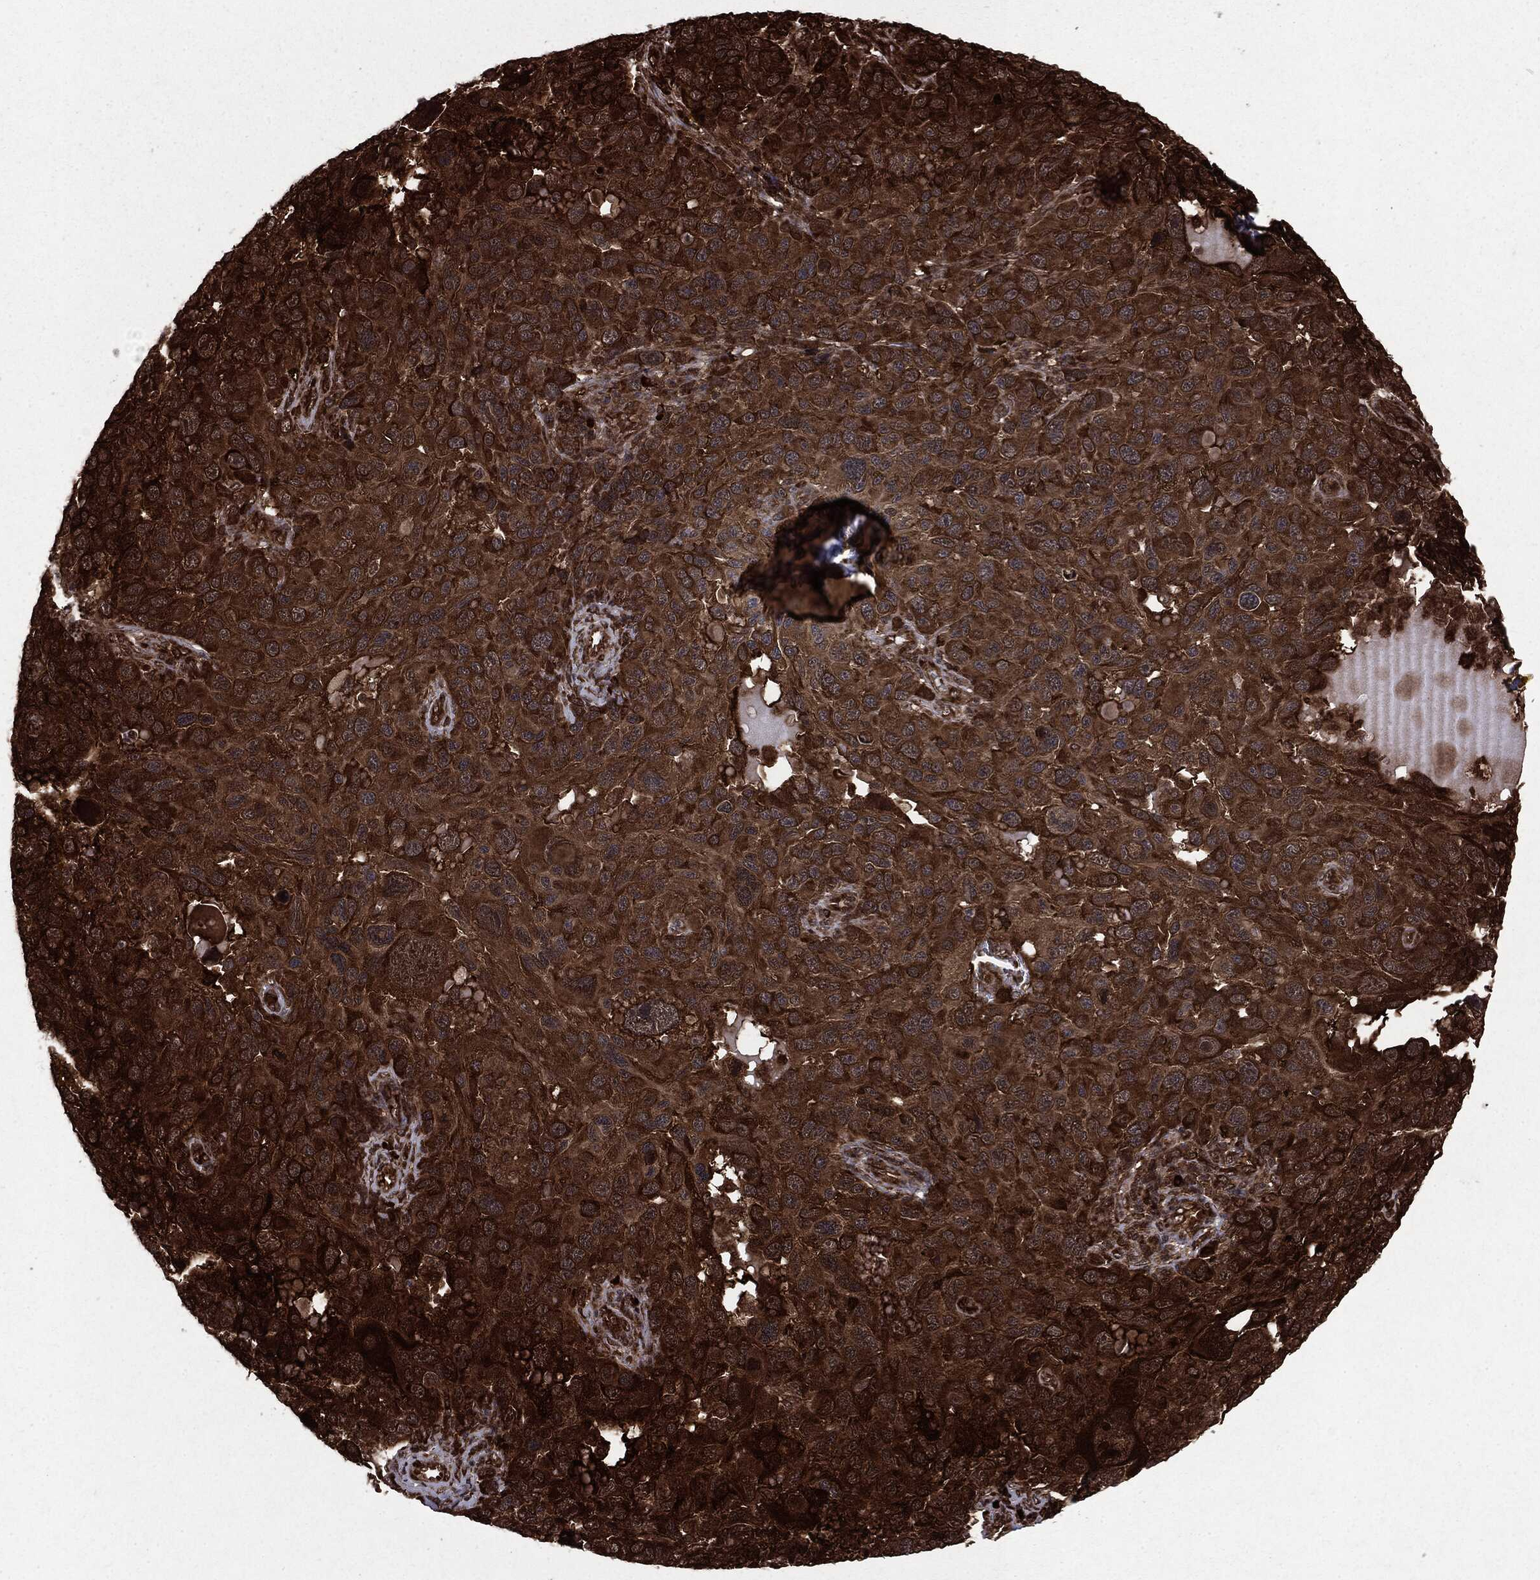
{"staining": {"intensity": "strong", "quantity": ">75%", "location": "cytoplasmic/membranous"}, "tissue": "melanoma", "cell_type": "Tumor cells", "image_type": "cancer", "snomed": [{"axis": "morphology", "description": "Malignant melanoma, NOS"}, {"axis": "topography", "description": "Skin"}], "caption": "An image of human melanoma stained for a protein shows strong cytoplasmic/membranous brown staining in tumor cells.", "gene": "OTUB1", "patient": {"sex": "male", "age": 53}}